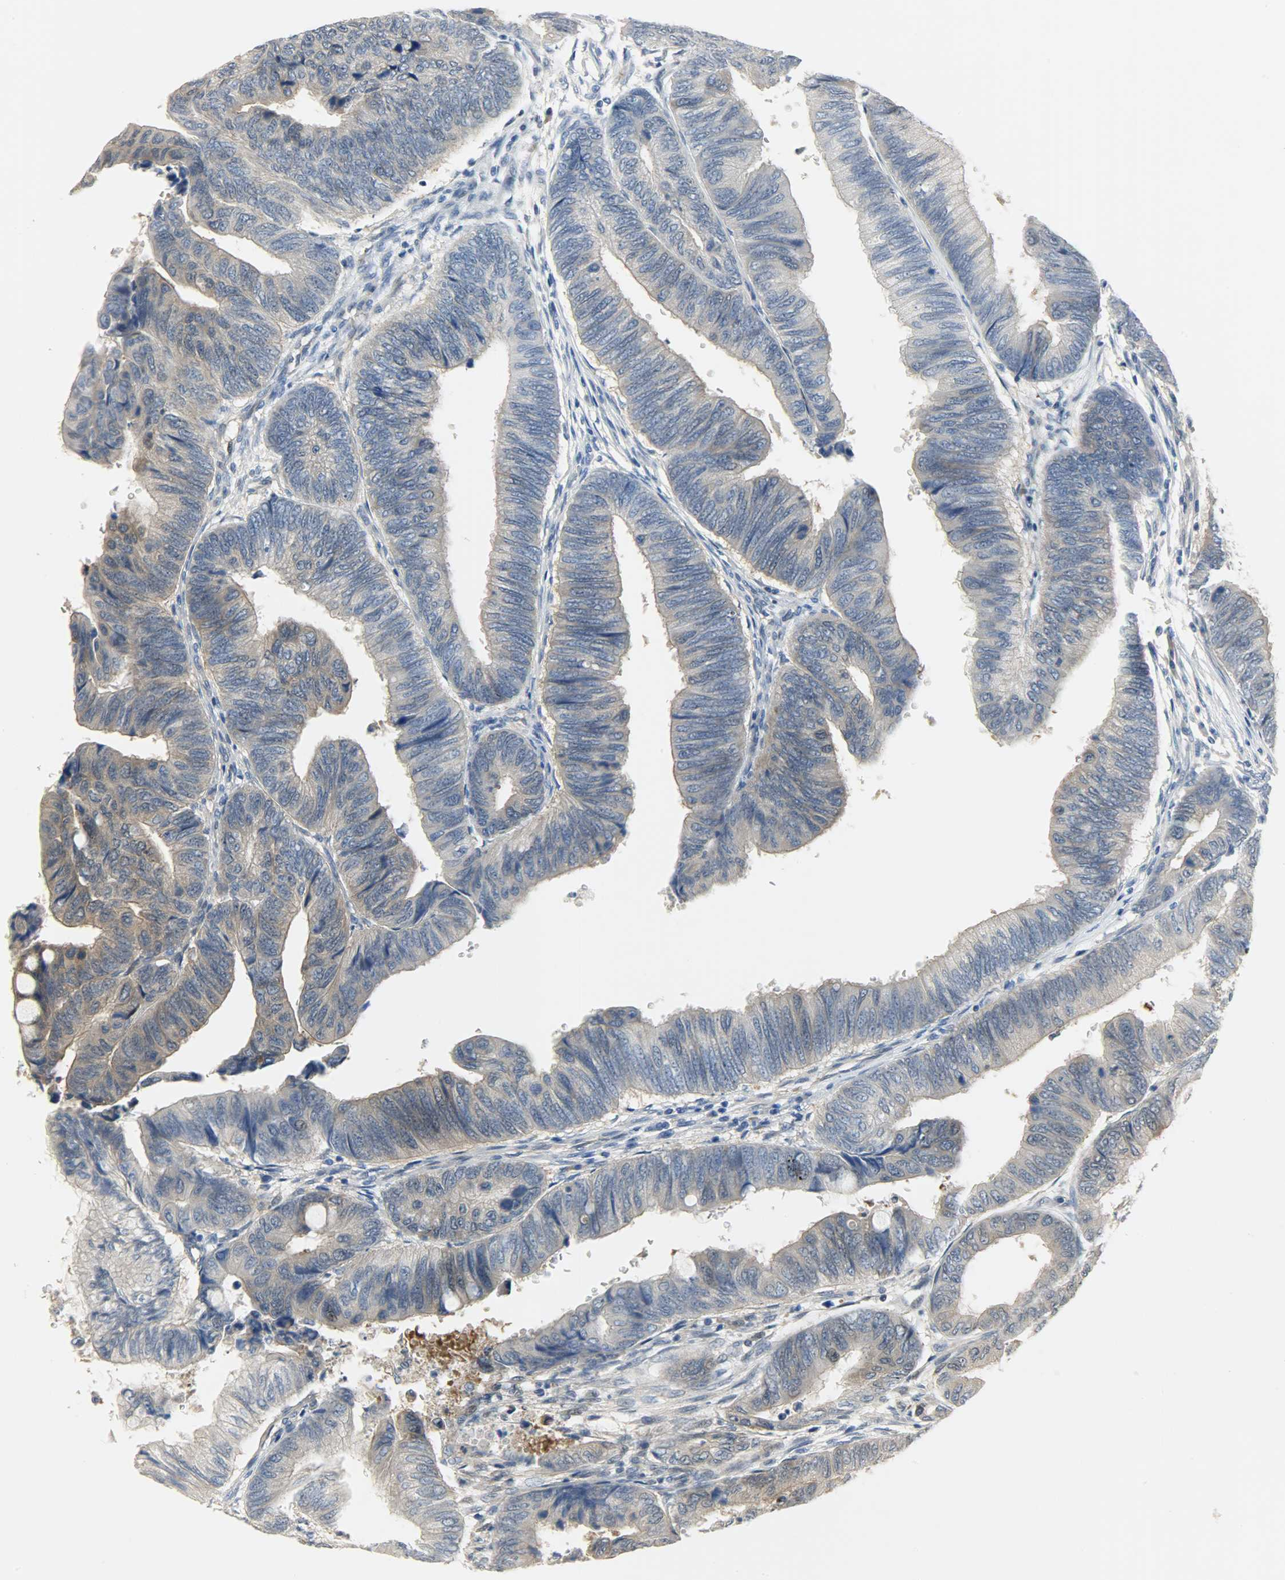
{"staining": {"intensity": "weak", "quantity": ">75%", "location": "cytoplasmic/membranous"}, "tissue": "colorectal cancer", "cell_type": "Tumor cells", "image_type": "cancer", "snomed": [{"axis": "morphology", "description": "Normal tissue, NOS"}, {"axis": "morphology", "description": "Adenocarcinoma, NOS"}, {"axis": "topography", "description": "Rectum"}, {"axis": "topography", "description": "Peripheral nerve tissue"}], "caption": "Brown immunohistochemical staining in human colorectal adenocarcinoma reveals weak cytoplasmic/membranous positivity in about >75% of tumor cells.", "gene": "EIF4EBP1", "patient": {"sex": "male", "age": 92}}